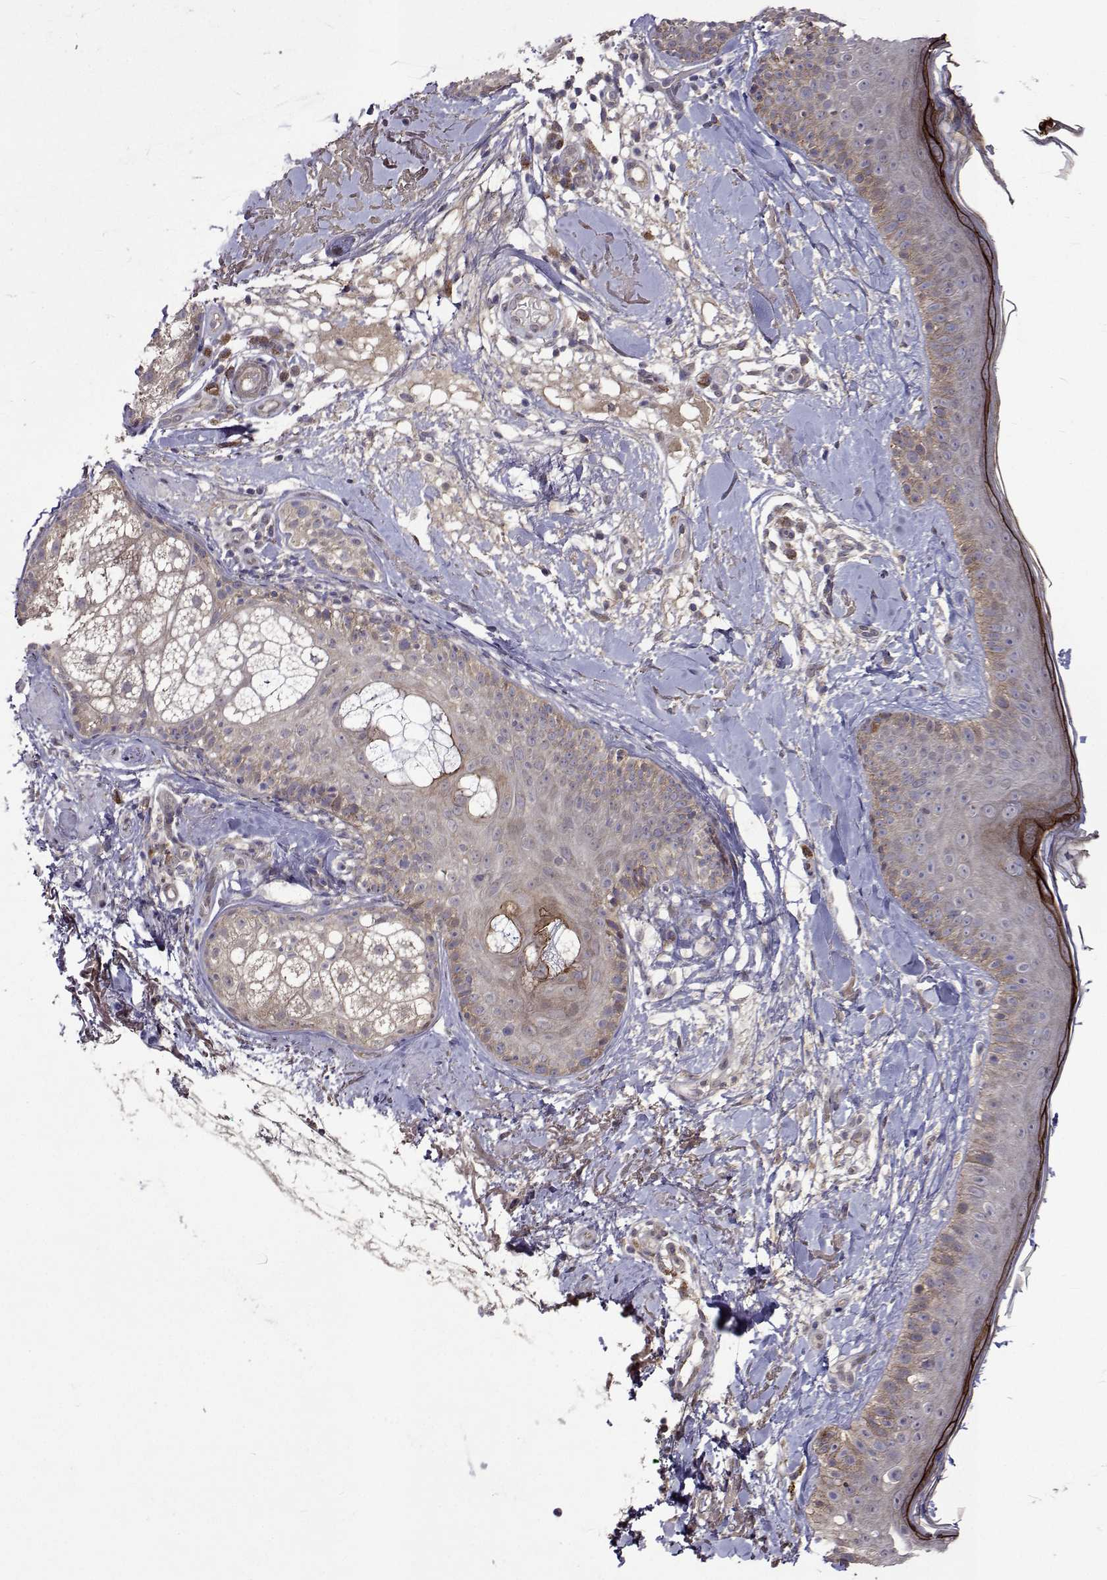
{"staining": {"intensity": "negative", "quantity": "none", "location": "none"}, "tissue": "skin", "cell_type": "Fibroblasts", "image_type": "normal", "snomed": [{"axis": "morphology", "description": "Normal tissue, NOS"}, {"axis": "topography", "description": "Skin"}], "caption": "This is a histopathology image of immunohistochemistry staining of unremarkable skin, which shows no positivity in fibroblasts.", "gene": "TARBP2", "patient": {"sex": "male", "age": 73}}